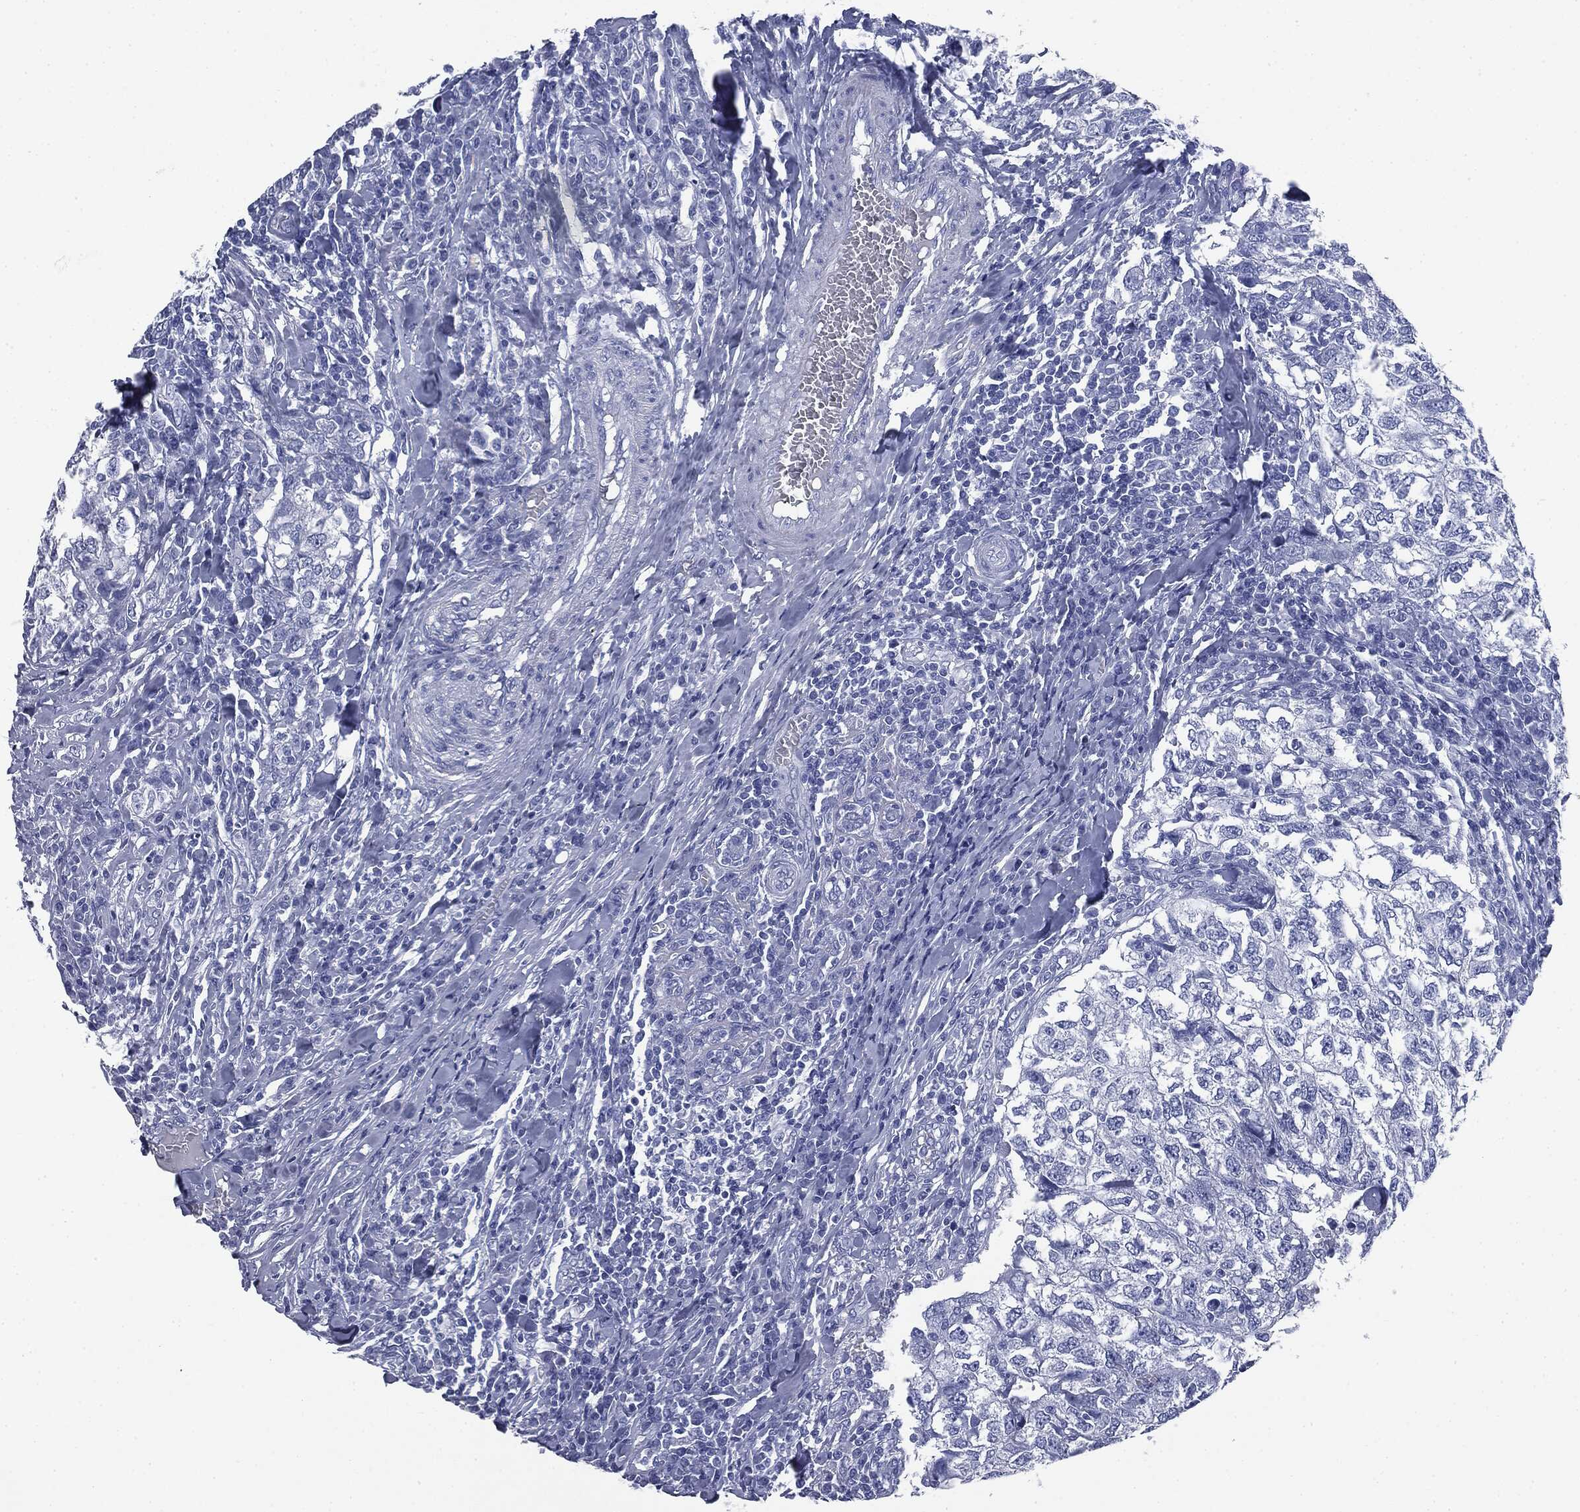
{"staining": {"intensity": "negative", "quantity": "none", "location": "none"}, "tissue": "breast cancer", "cell_type": "Tumor cells", "image_type": "cancer", "snomed": [{"axis": "morphology", "description": "Duct carcinoma"}, {"axis": "topography", "description": "Breast"}], "caption": "This is an immunohistochemistry (IHC) micrograph of human breast cancer. There is no positivity in tumor cells.", "gene": "ATP2A1", "patient": {"sex": "female", "age": 30}}